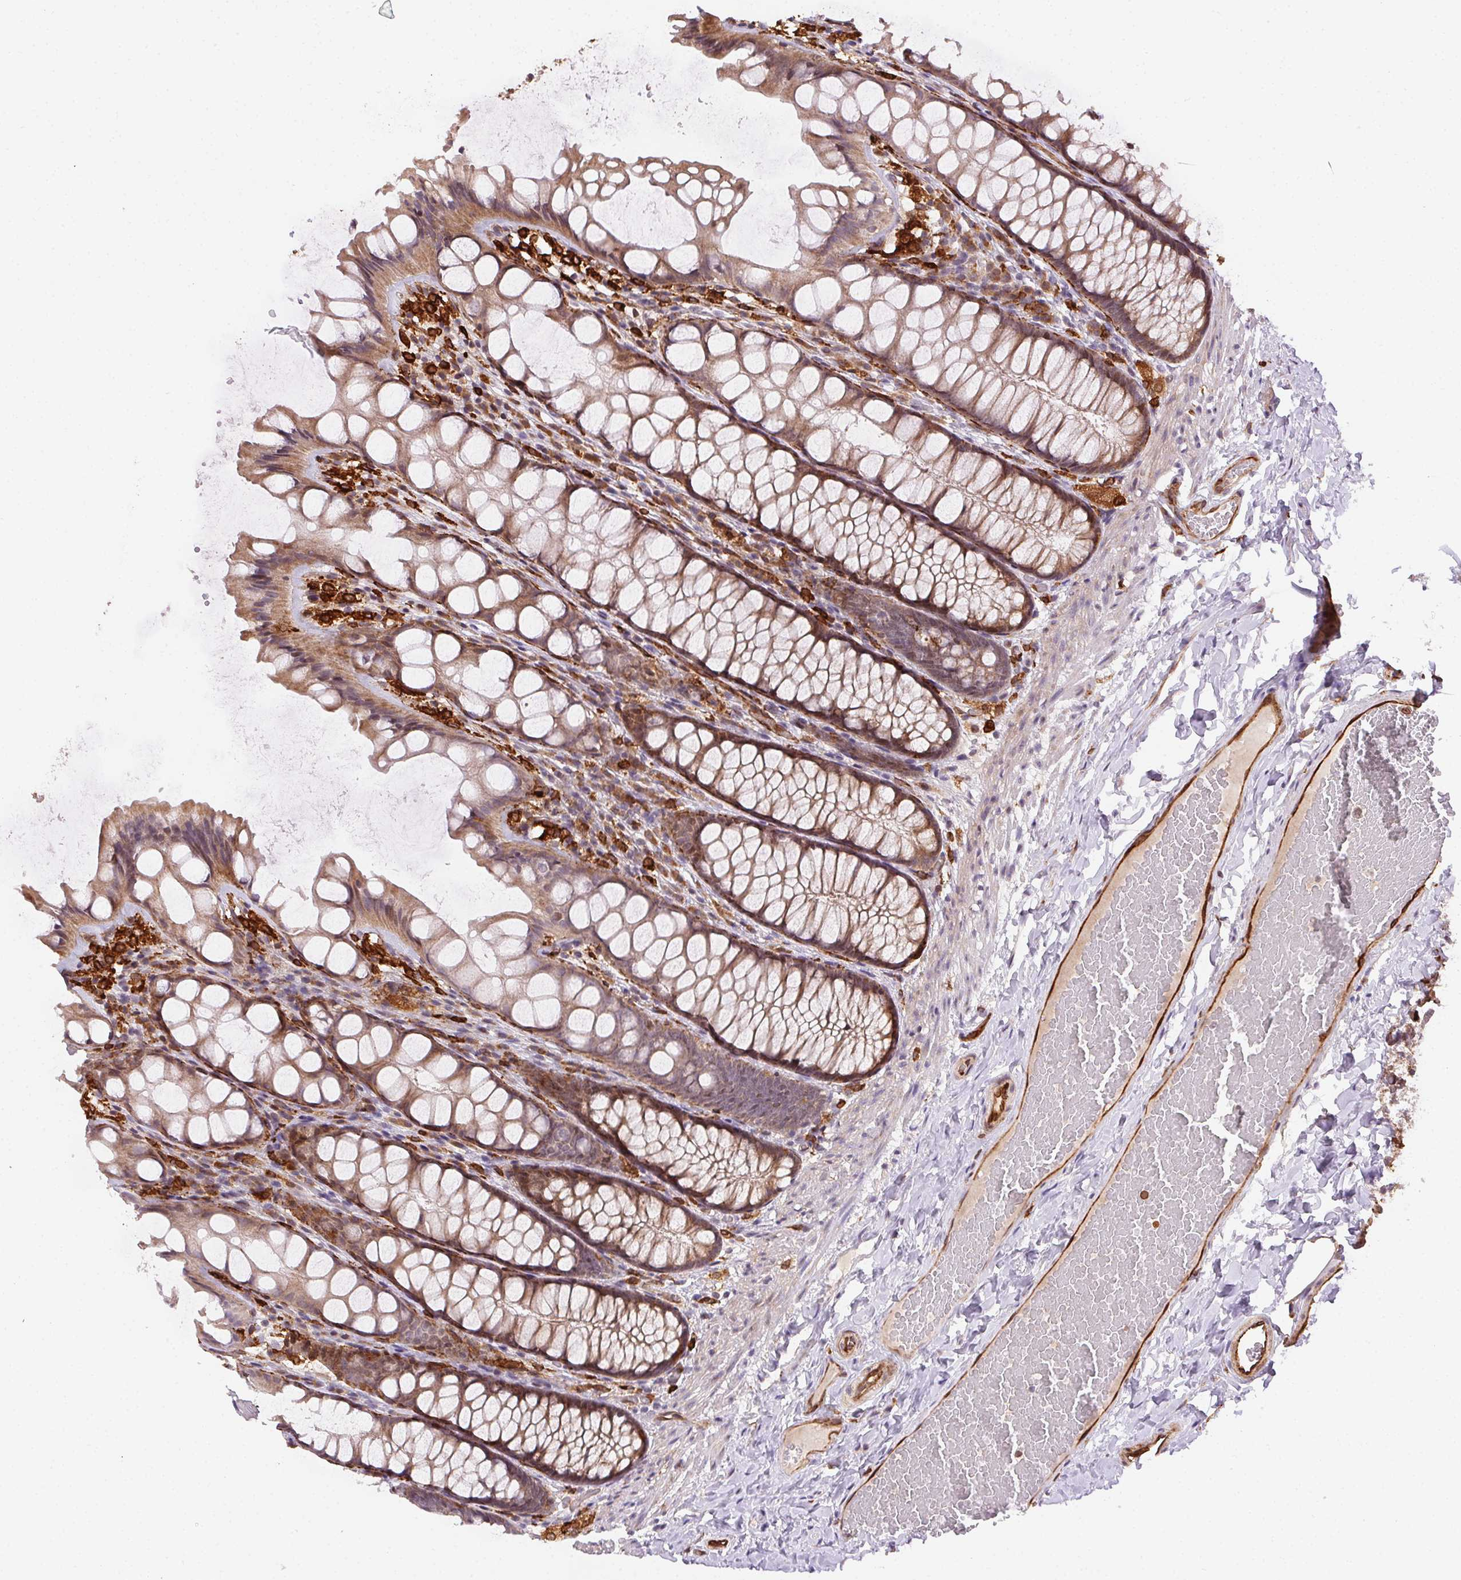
{"staining": {"intensity": "strong", "quantity": "25%-75%", "location": "cytoplasmic/membranous"}, "tissue": "colon", "cell_type": "Endothelial cells", "image_type": "normal", "snomed": [{"axis": "morphology", "description": "Normal tissue, NOS"}, {"axis": "topography", "description": "Colon"}], "caption": "A high-resolution micrograph shows IHC staining of benign colon, which reveals strong cytoplasmic/membranous positivity in about 25%-75% of endothelial cells.", "gene": "RNASET2", "patient": {"sex": "male", "age": 47}}